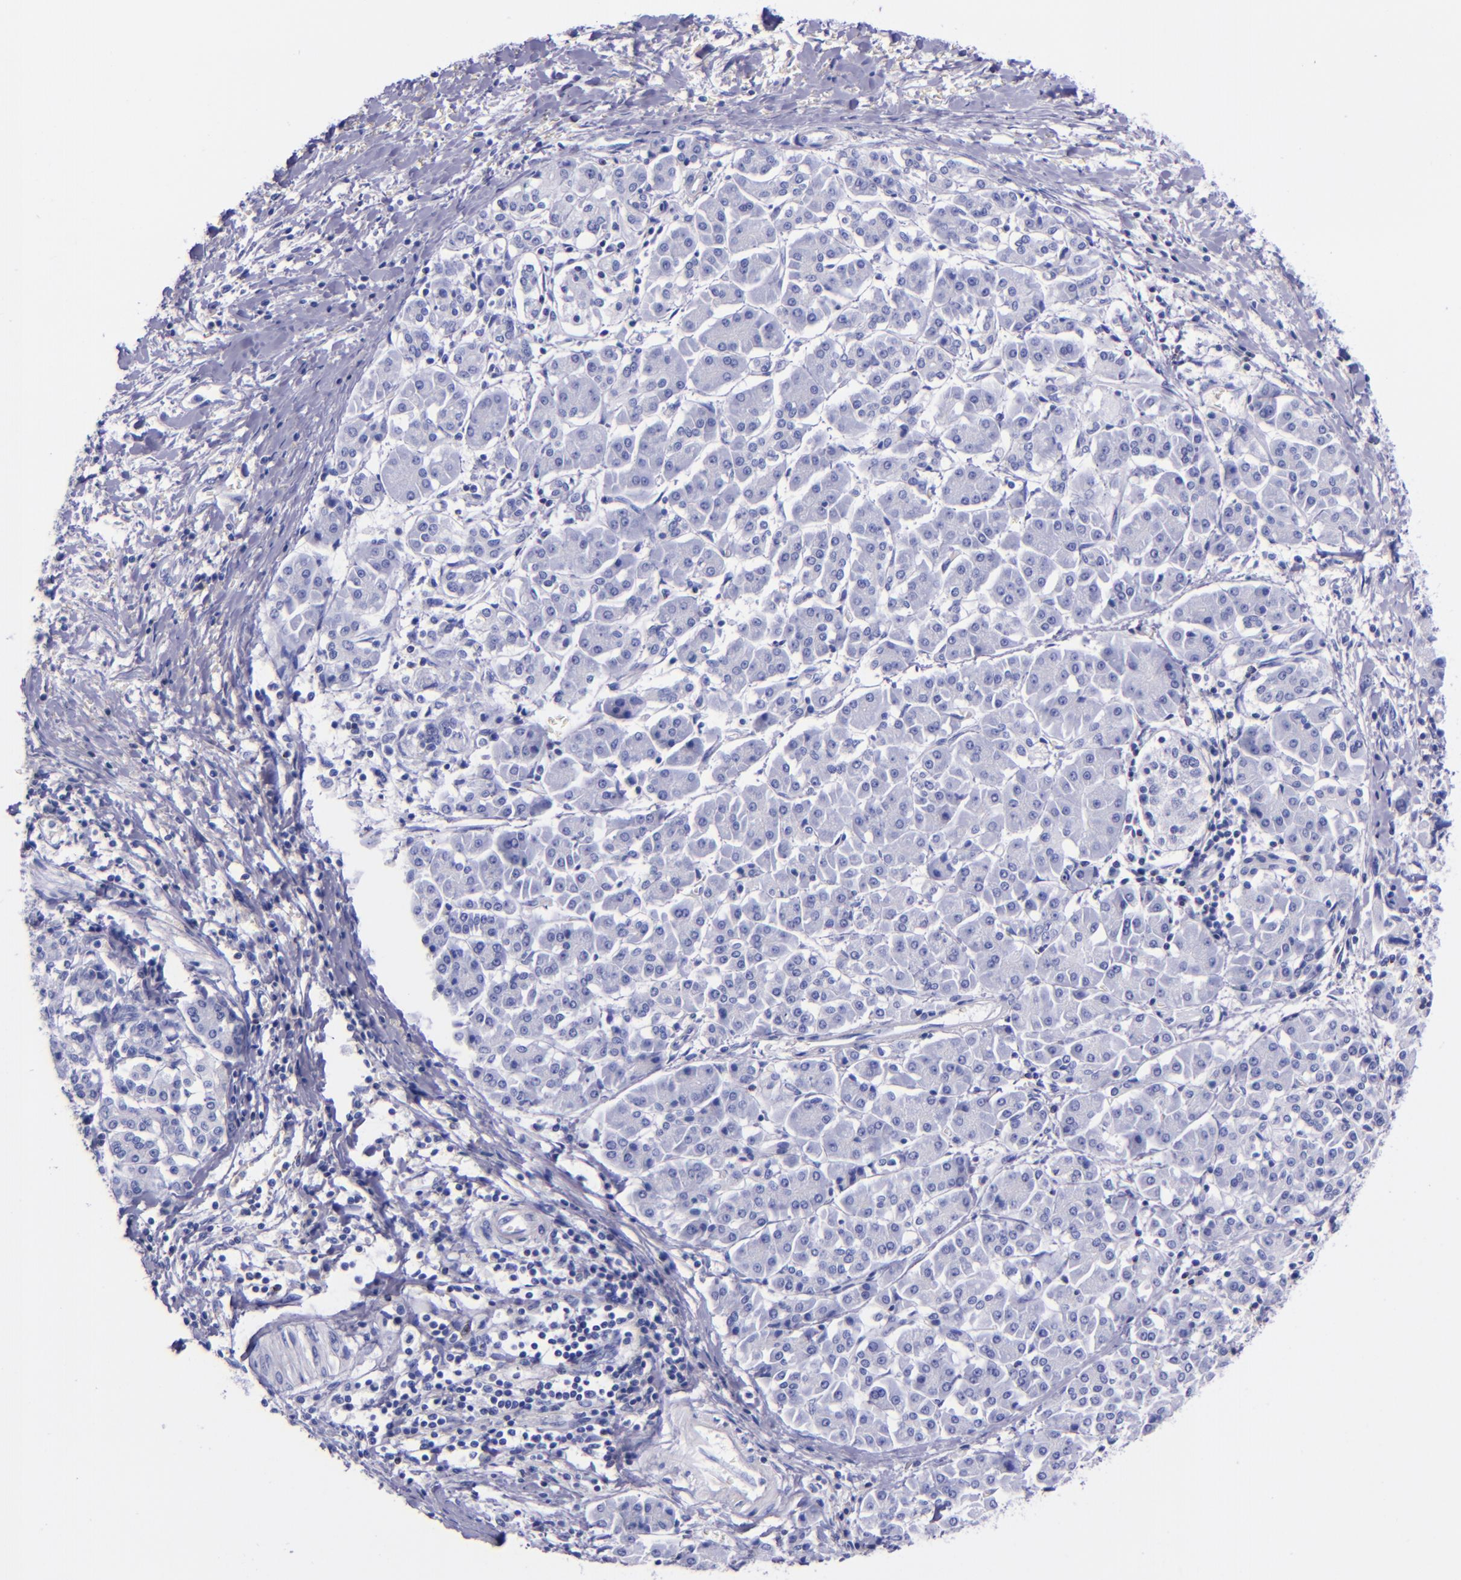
{"staining": {"intensity": "negative", "quantity": "none", "location": "none"}, "tissue": "pancreatic cancer", "cell_type": "Tumor cells", "image_type": "cancer", "snomed": [{"axis": "morphology", "description": "Adenocarcinoma, NOS"}, {"axis": "topography", "description": "Pancreas"}], "caption": "Pancreatic adenocarcinoma was stained to show a protein in brown. There is no significant staining in tumor cells.", "gene": "LAG3", "patient": {"sex": "female", "age": 57}}